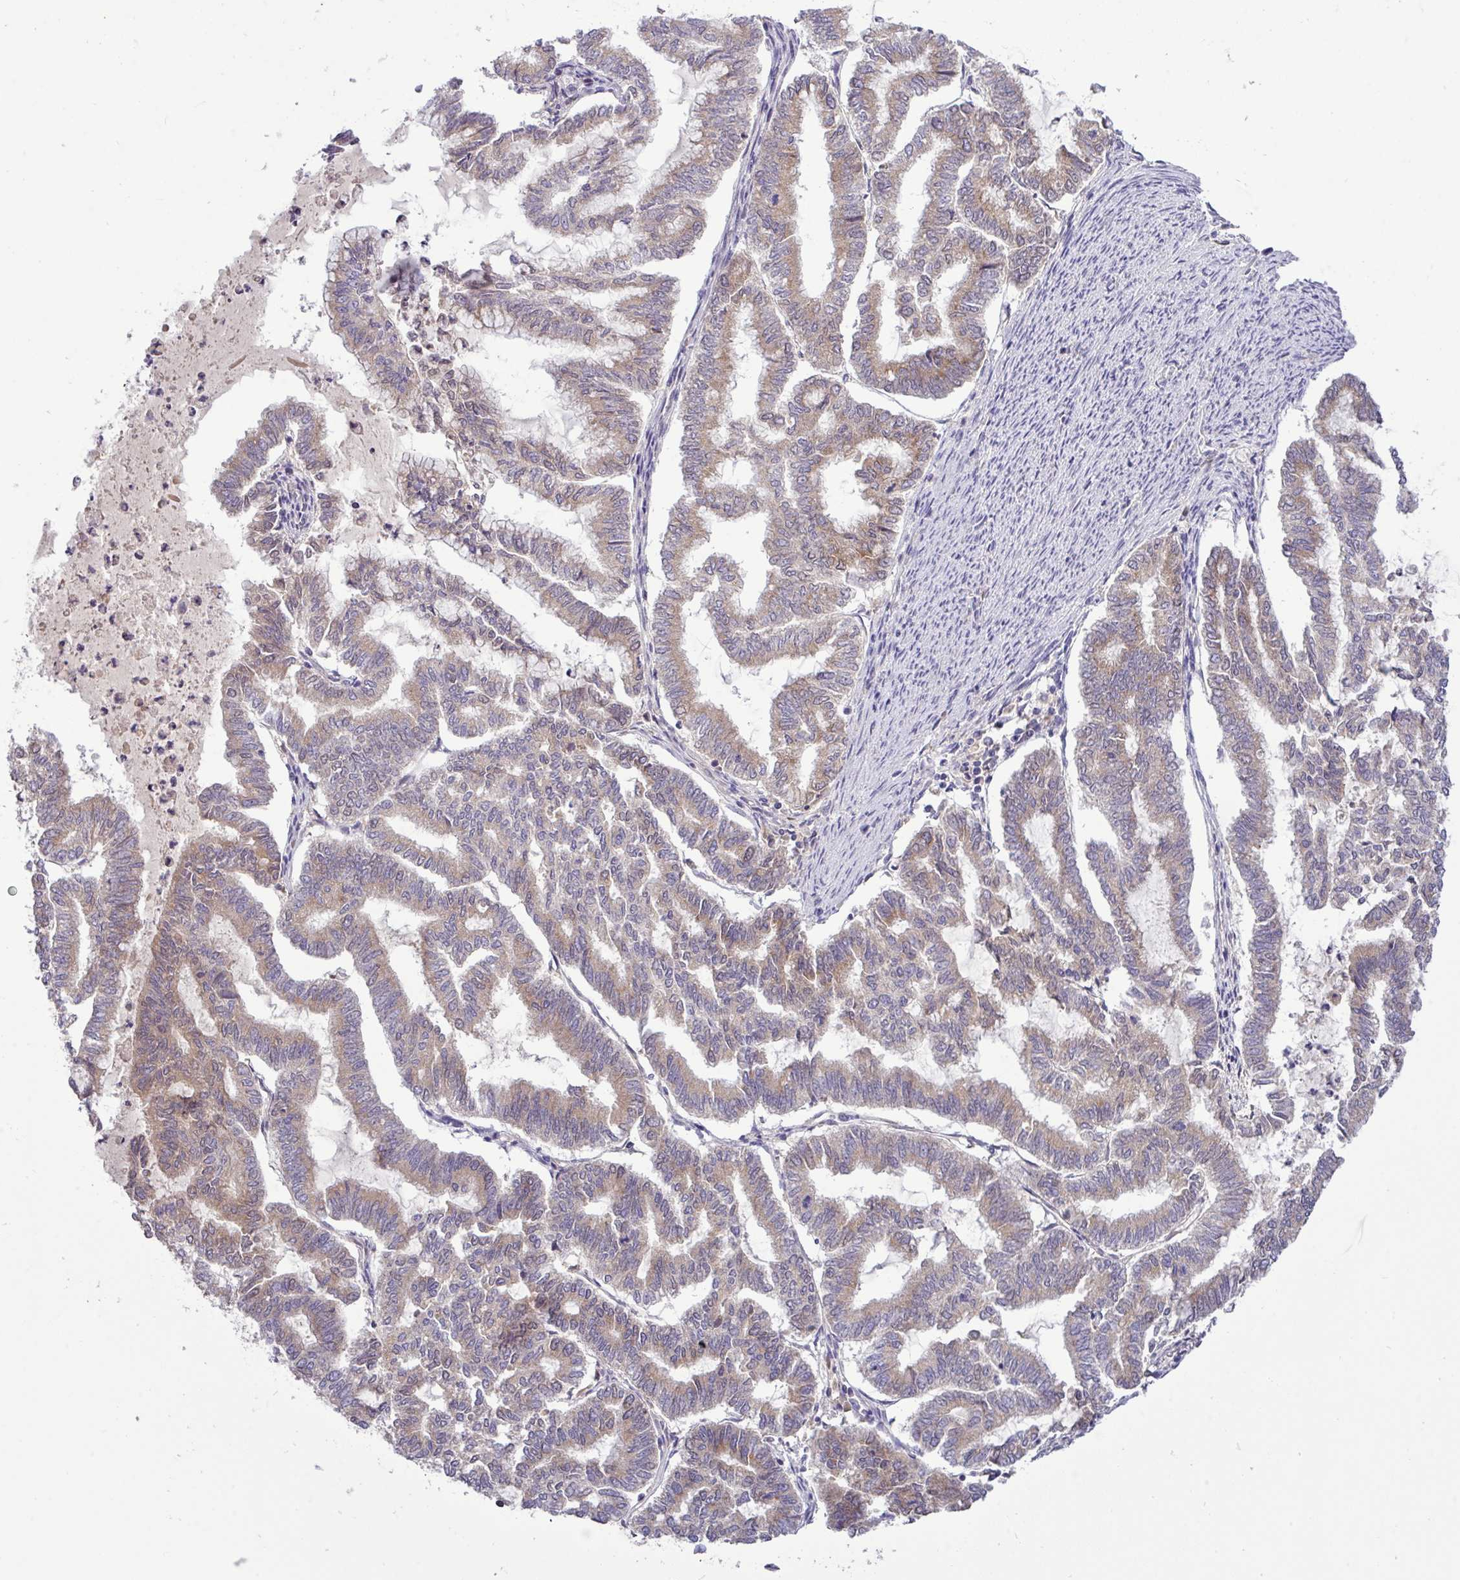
{"staining": {"intensity": "moderate", "quantity": ">75%", "location": "cytoplasmic/membranous"}, "tissue": "endometrial cancer", "cell_type": "Tumor cells", "image_type": "cancer", "snomed": [{"axis": "morphology", "description": "Adenocarcinoma, NOS"}, {"axis": "topography", "description": "Endometrium"}], "caption": "Immunohistochemical staining of endometrial cancer (adenocarcinoma) displays medium levels of moderate cytoplasmic/membranous protein positivity in about >75% of tumor cells.", "gene": "TMEM62", "patient": {"sex": "female", "age": 79}}